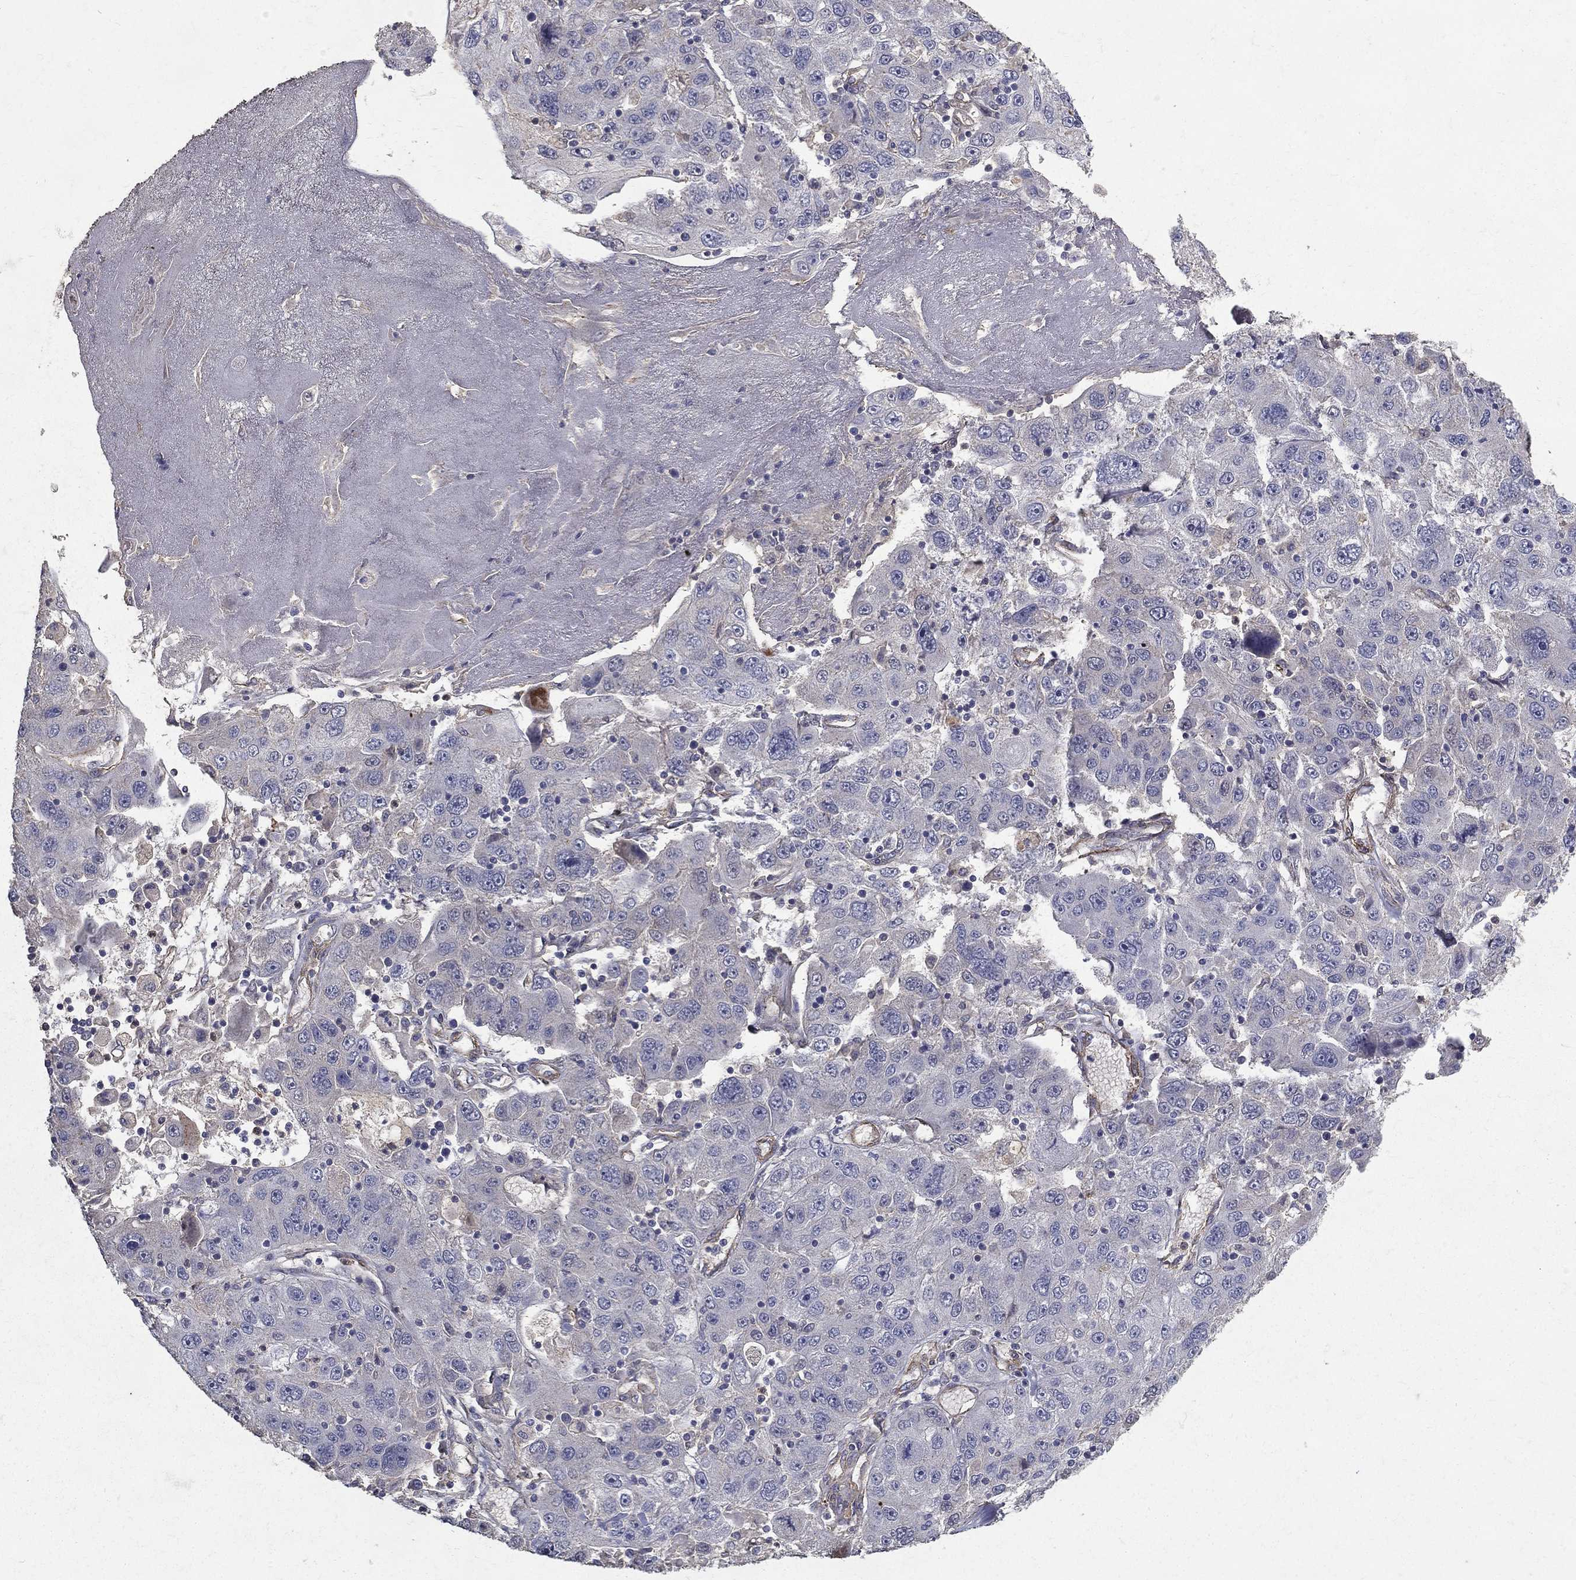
{"staining": {"intensity": "negative", "quantity": "none", "location": "none"}, "tissue": "stomach cancer", "cell_type": "Tumor cells", "image_type": "cancer", "snomed": [{"axis": "morphology", "description": "Adenocarcinoma, NOS"}, {"axis": "topography", "description": "Stomach"}], "caption": "This image is of adenocarcinoma (stomach) stained with immunohistochemistry to label a protein in brown with the nuclei are counter-stained blue. There is no positivity in tumor cells. (Brightfield microscopy of DAB immunohistochemistry (IHC) at high magnification).", "gene": "MPP2", "patient": {"sex": "male", "age": 56}}